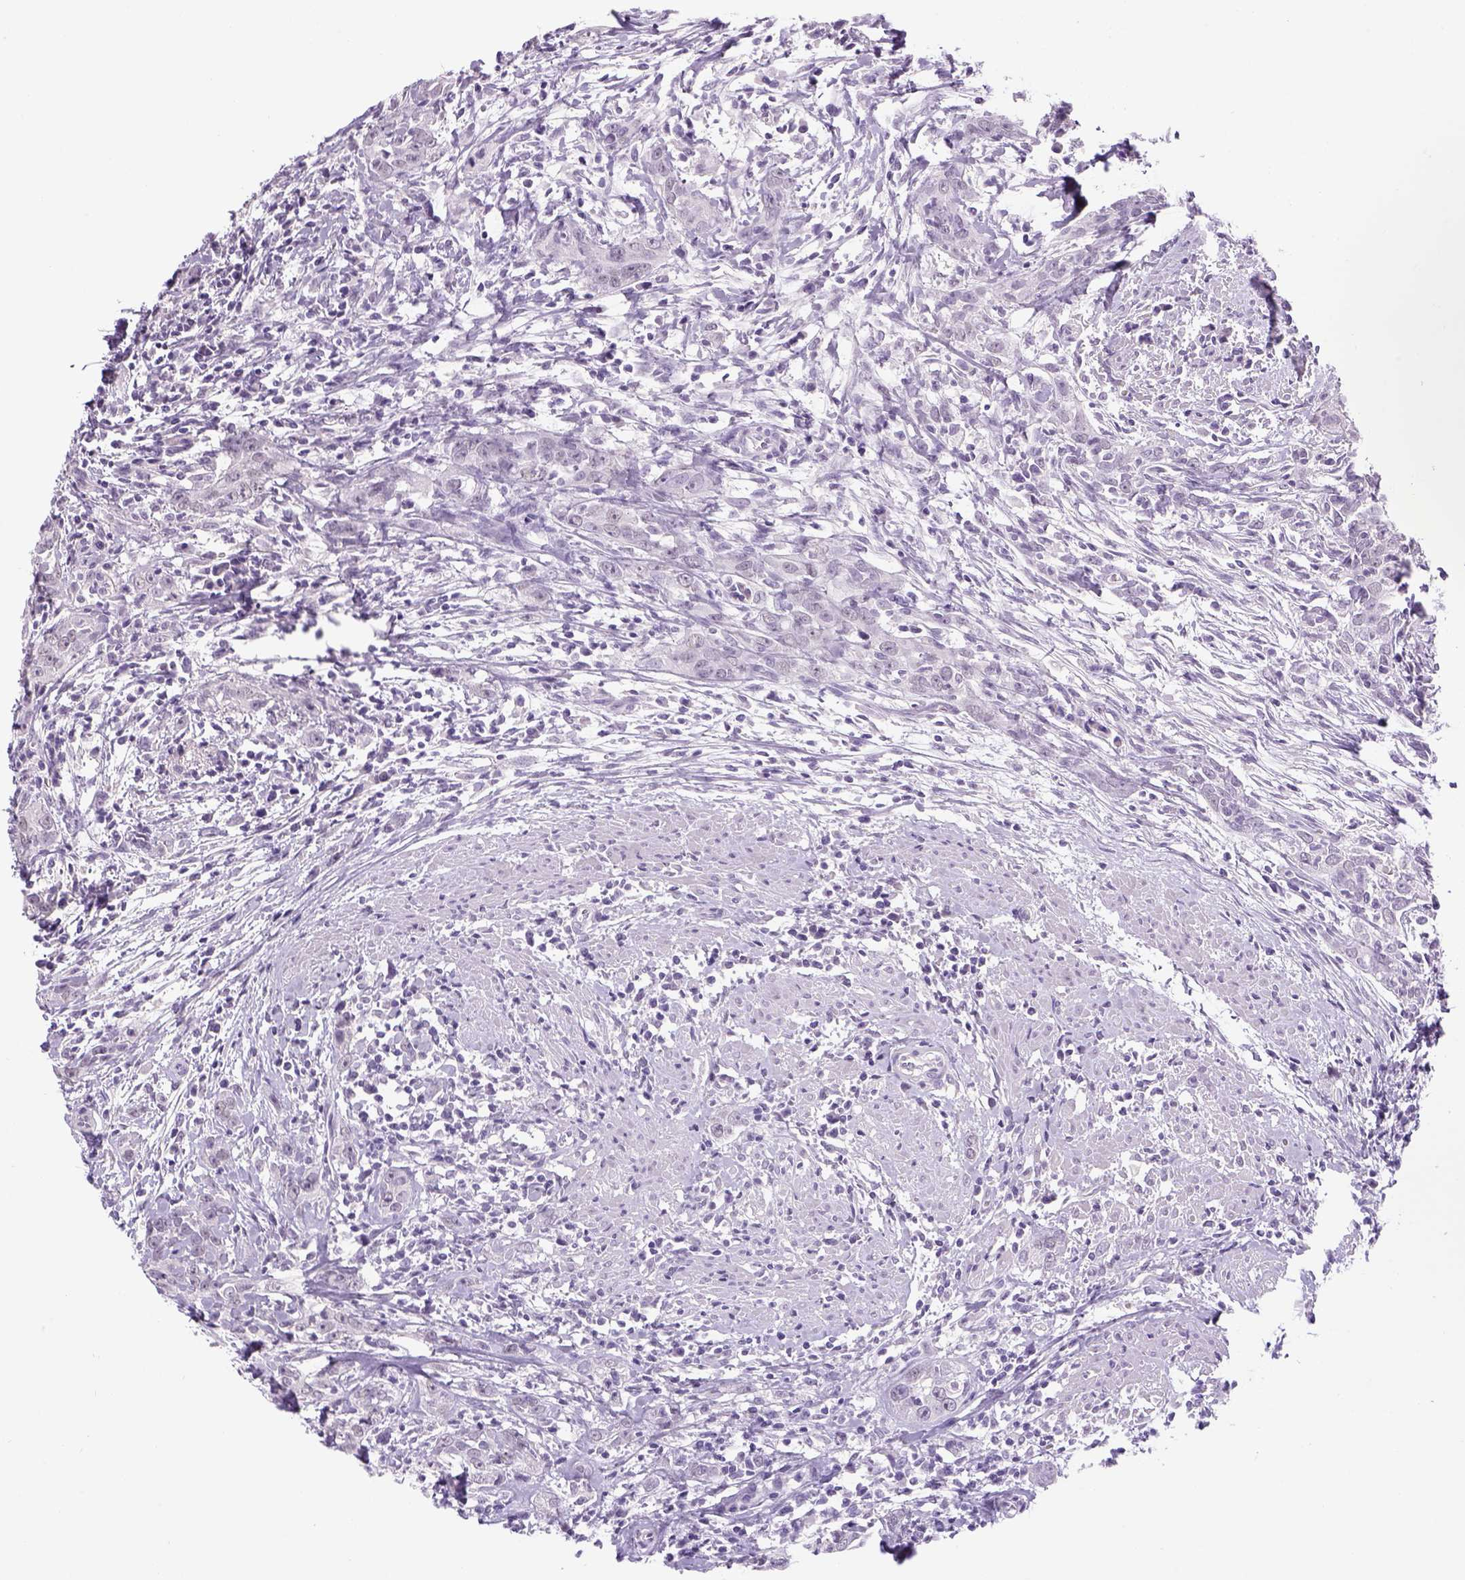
{"staining": {"intensity": "negative", "quantity": "none", "location": "none"}, "tissue": "urothelial cancer", "cell_type": "Tumor cells", "image_type": "cancer", "snomed": [{"axis": "morphology", "description": "Urothelial carcinoma, High grade"}, {"axis": "topography", "description": "Urinary bladder"}], "caption": "A high-resolution photomicrograph shows immunohistochemistry staining of high-grade urothelial carcinoma, which demonstrates no significant staining in tumor cells.", "gene": "DBH", "patient": {"sex": "male", "age": 83}}